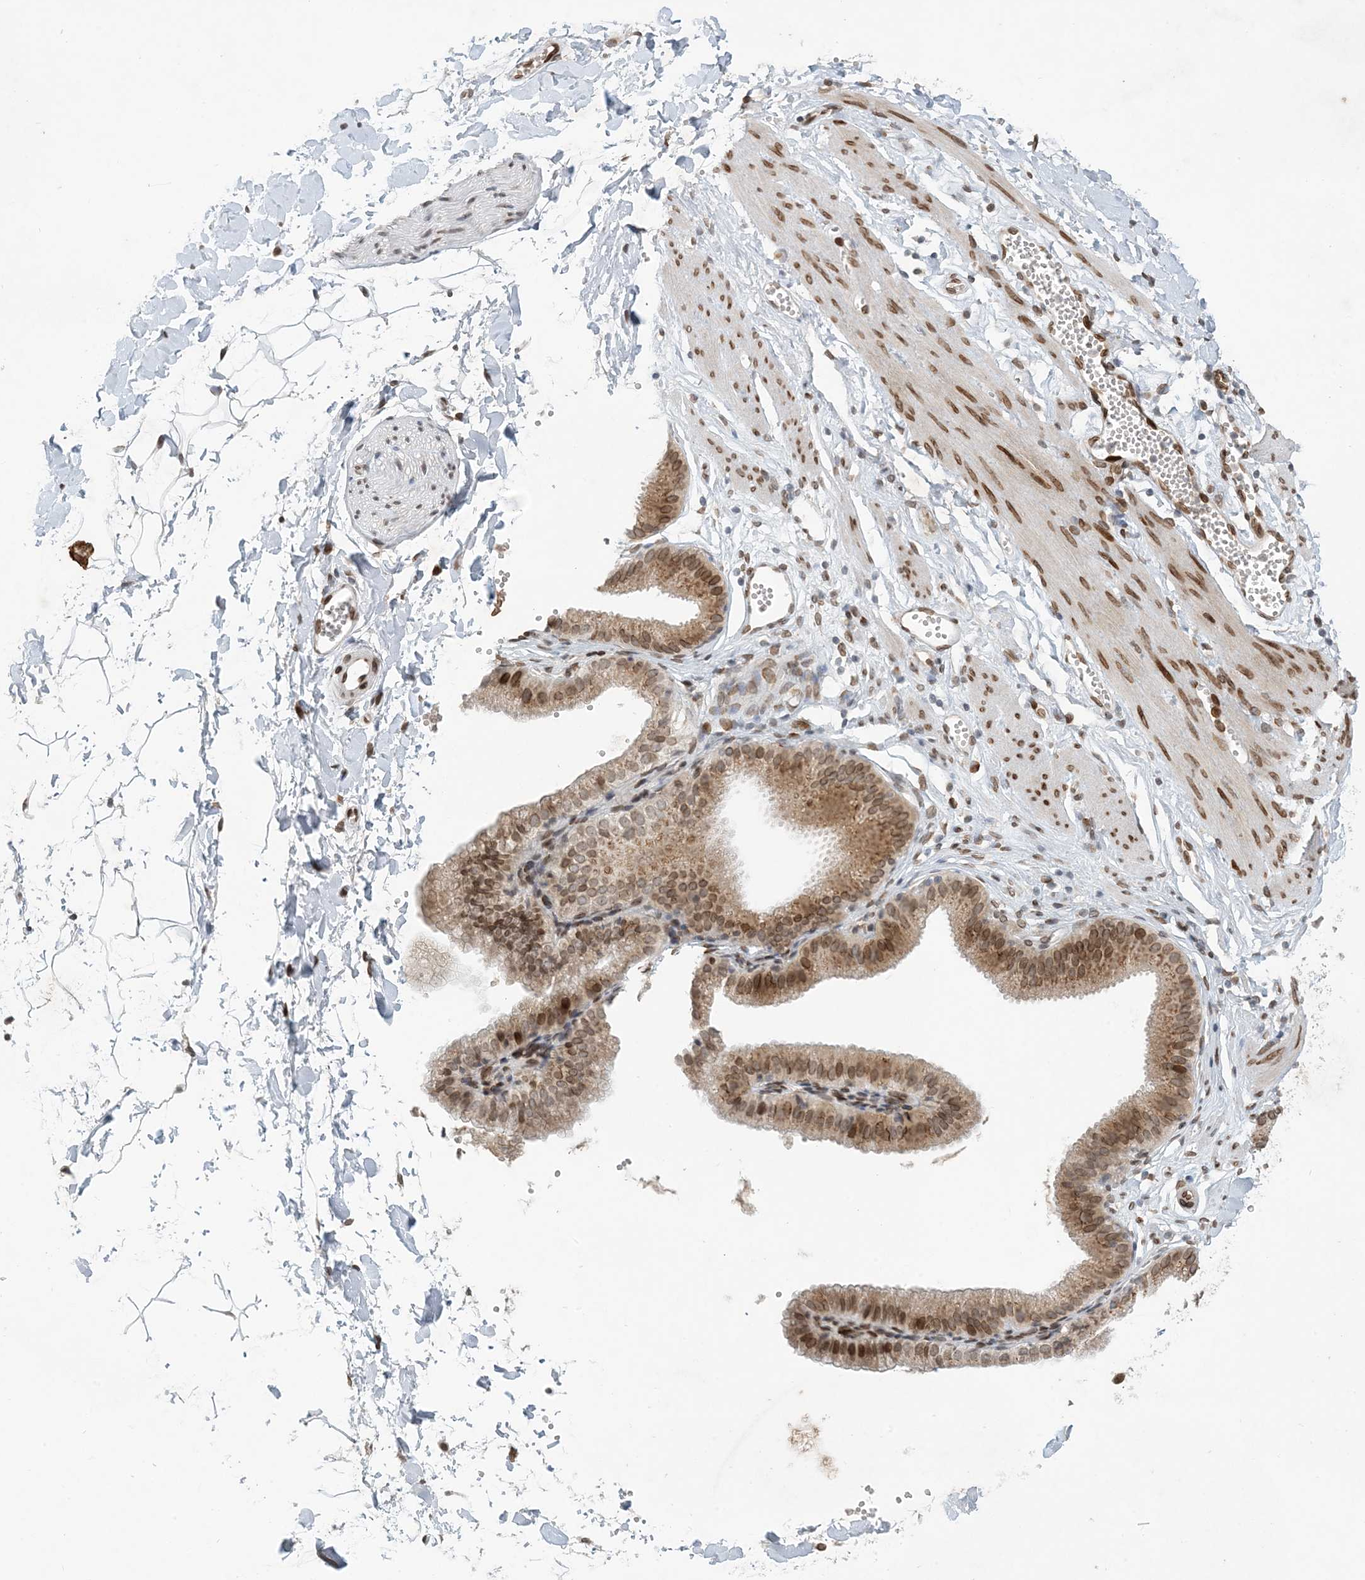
{"staining": {"intensity": "strong", "quantity": ">75%", "location": "nuclear"}, "tissue": "adipose tissue", "cell_type": "Adipocytes", "image_type": "normal", "snomed": [{"axis": "morphology", "description": "Normal tissue, NOS"}, {"axis": "topography", "description": "Gallbladder"}, {"axis": "topography", "description": "Peripheral nerve tissue"}], "caption": "Benign adipose tissue displays strong nuclear expression in approximately >75% of adipocytes, visualized by immunohistochemistry.", "gene": "SLC35A2", "patient": {"sex": "male", "age": 38}}